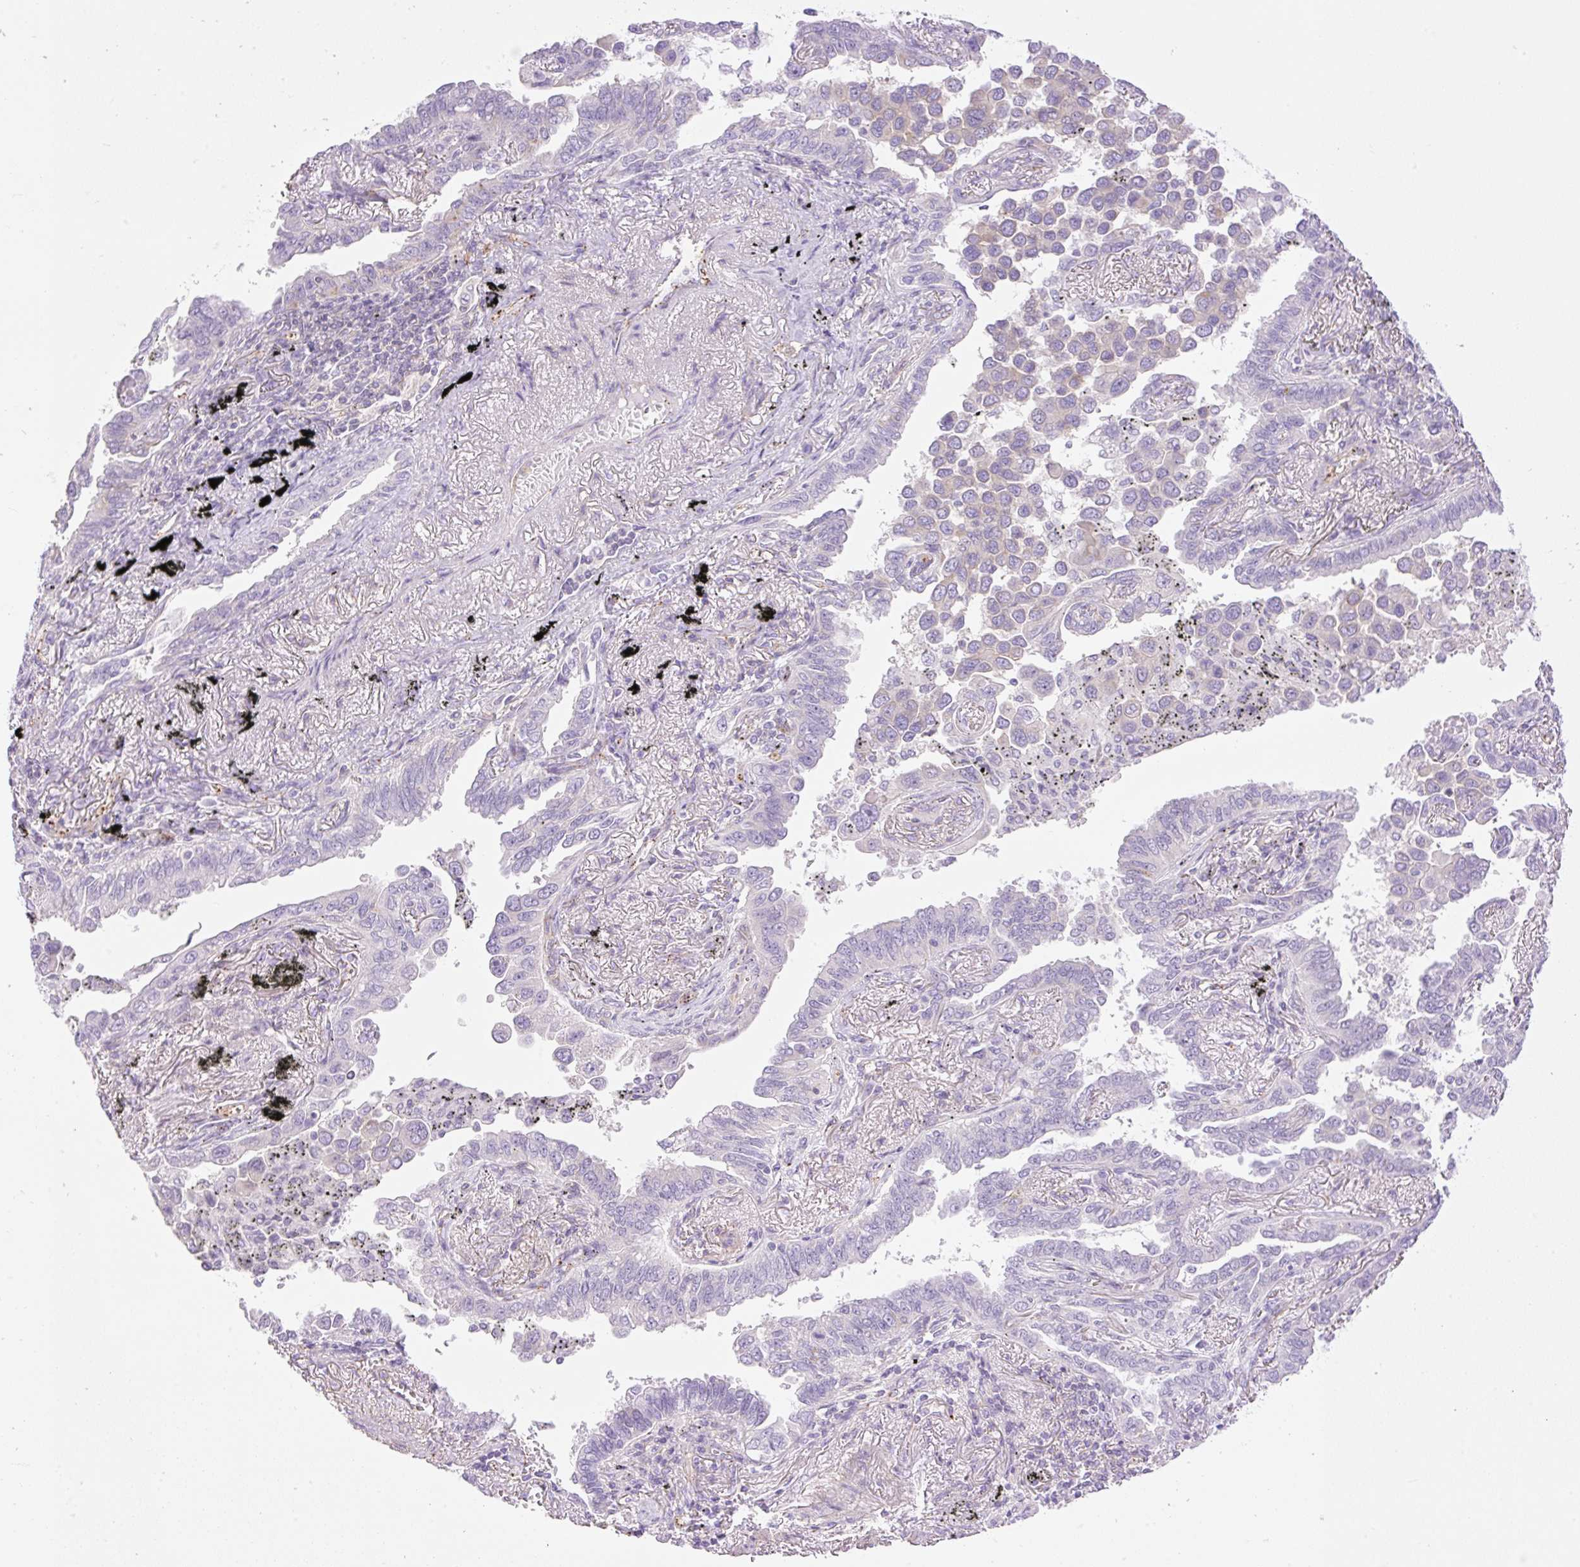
{"staining": {"intensity": "weak", "quantity": "<25%", "location": "cytoplasmic/membranous"}, "tissue": "lung cancer", "cell_type": "Tumor cells", "image_type": "cancer", "snomed": [{"axis": "morphology", "description": "Adenocarcinoma, NOS"}, {"axis": "topography", "description": "Lung"}], "caption": "Protein analysis of lung adenocarcinoma demonstrates no significant staining in tumor cells. (Stains: DAB IHC with hematoxylin counter stain, Microscopy: brightfield microscopy at high magnification).", "gene": "EHD3", "patient": {"sex": "male", "age": 67}}